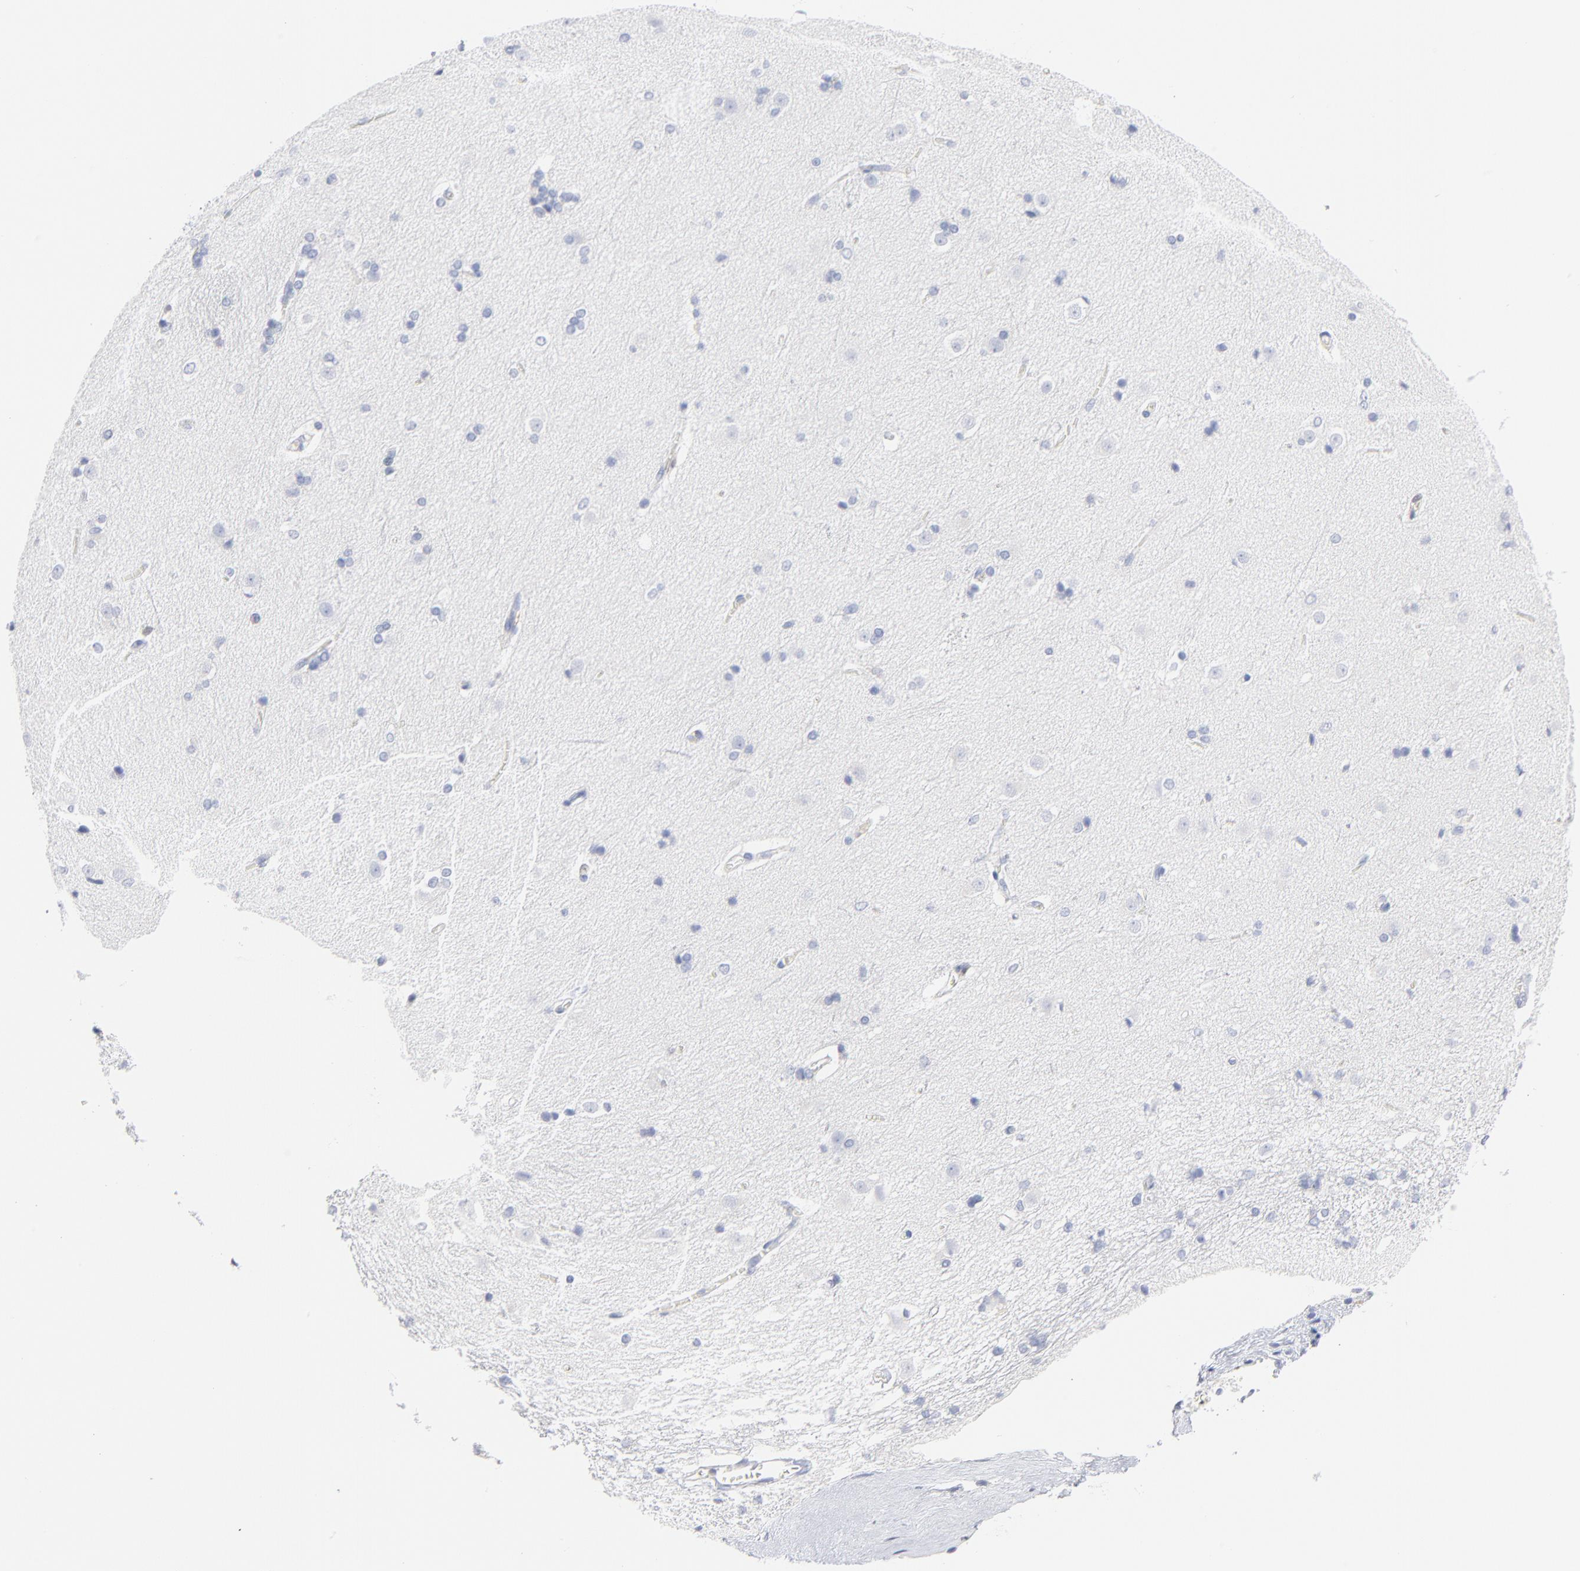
{"staining": {"intensity": "negative", "quantity": "none", "location": "none"}, "tissue": "caudate", "cell_type": "Glial cells", "image_type": "normal", "snomed": [{"axis": "morphology", "description": "Normal tissue, NOS"}, {"axis": "topography", "description": "Lateral ventricle wall"}], "caption": "Immunohistochemistry (IHC) of unremarkable human caudate reveals no expression in glial cells. (DAB immunohistochemistry, high magnification).", "gene": "IFIT2", "patient": {"sex": "female", "age": 19}}